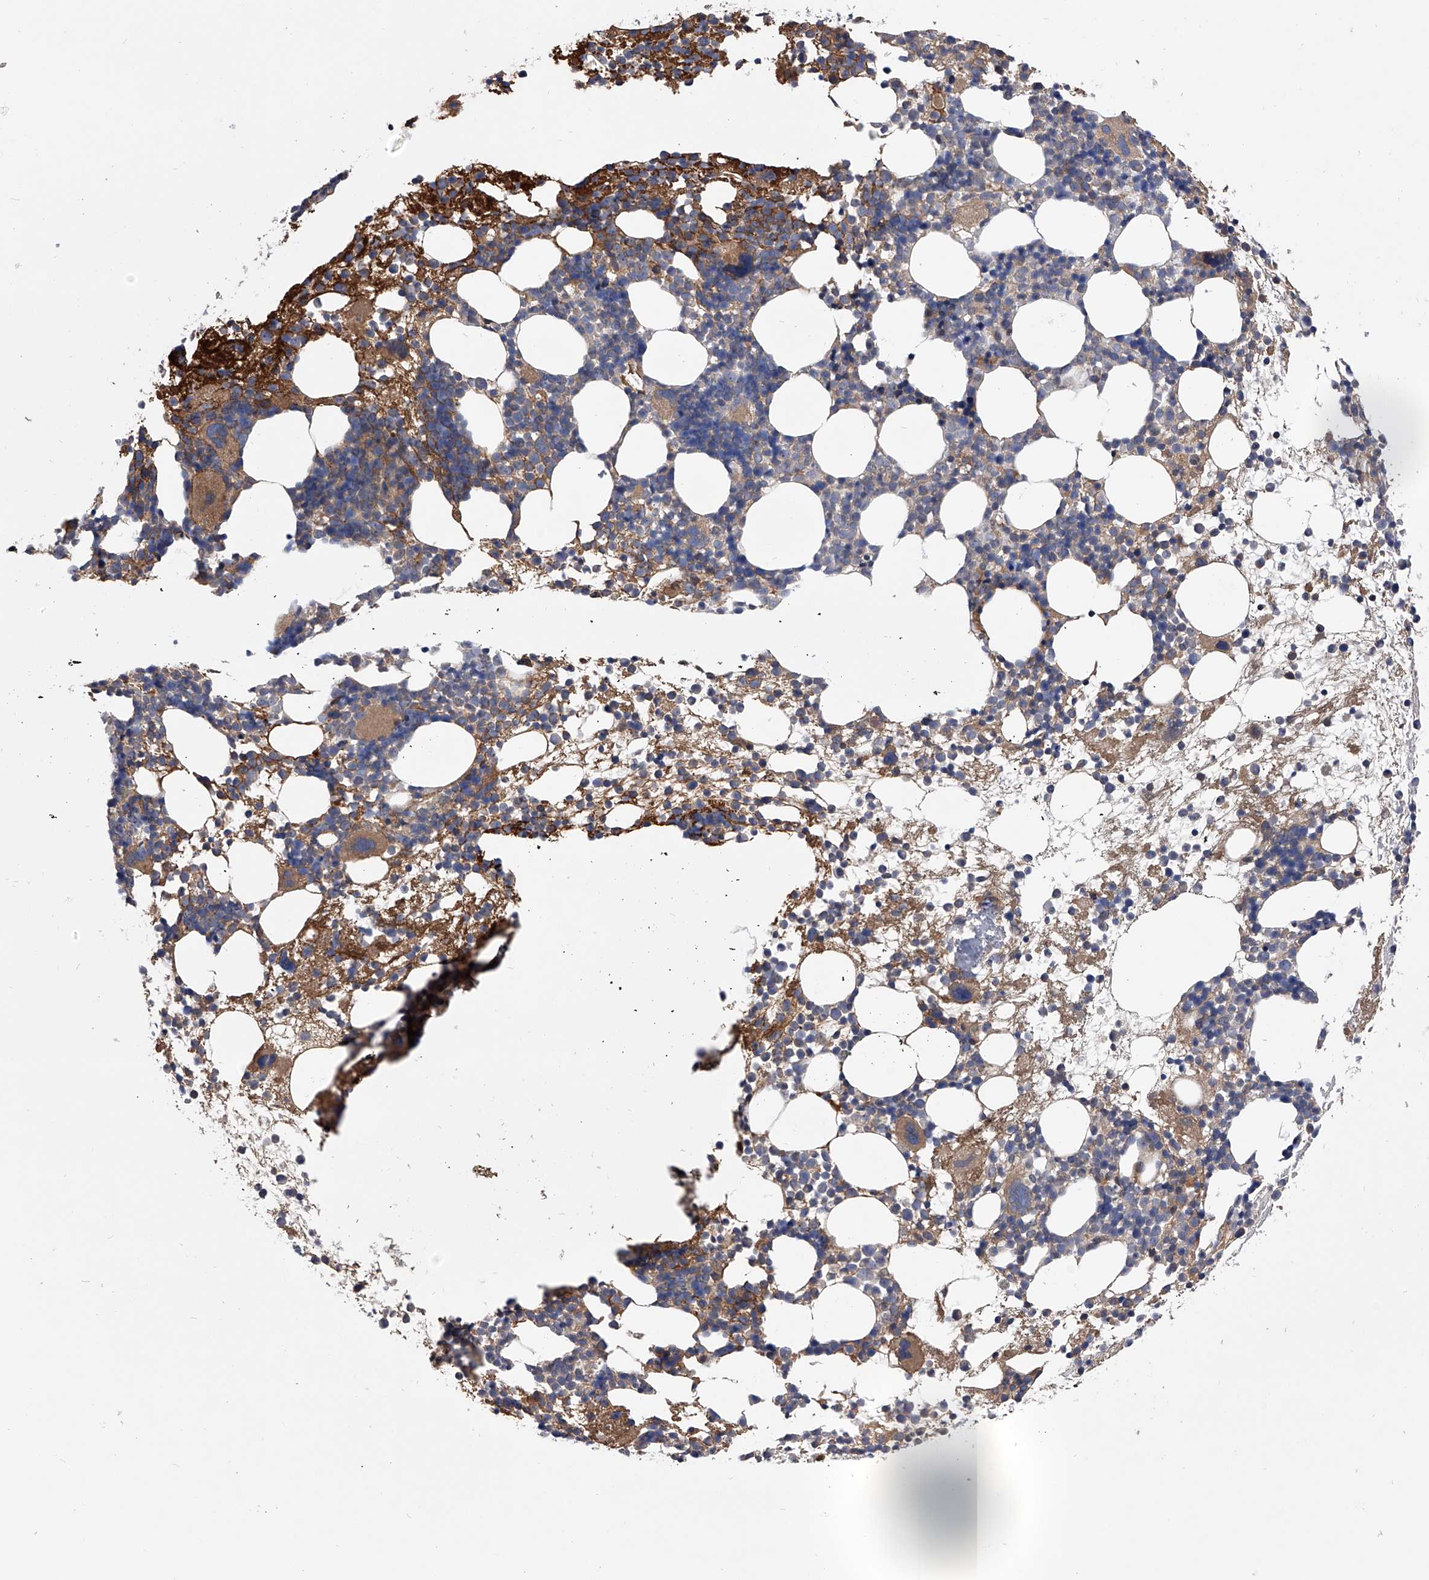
{"staining": {"intensity": "moderate", "quantity": "<25%", "location": "cytoplasmic/membranous"}, "tissue": "bone marrow", "cell_type": "Hematopoietic cells", "image_type": "normal", "snomed": [{"axis": "morphology", "description": "Normal tissue, NOS"}, {"axis": "topography", "description": "Bone marrow"}], "caption": "DAB immunohistochemical staining of normal bone marrow exhibits moderate cytoplasmic/membranous protein staining in about <25% of hematopoietic cells. (DAB (3,3'-diaminobenzidine) IHC with brightfield microscopy, high magnification).", "gene": "CUL7", "patient": {"sex": "female", "age": 57}}